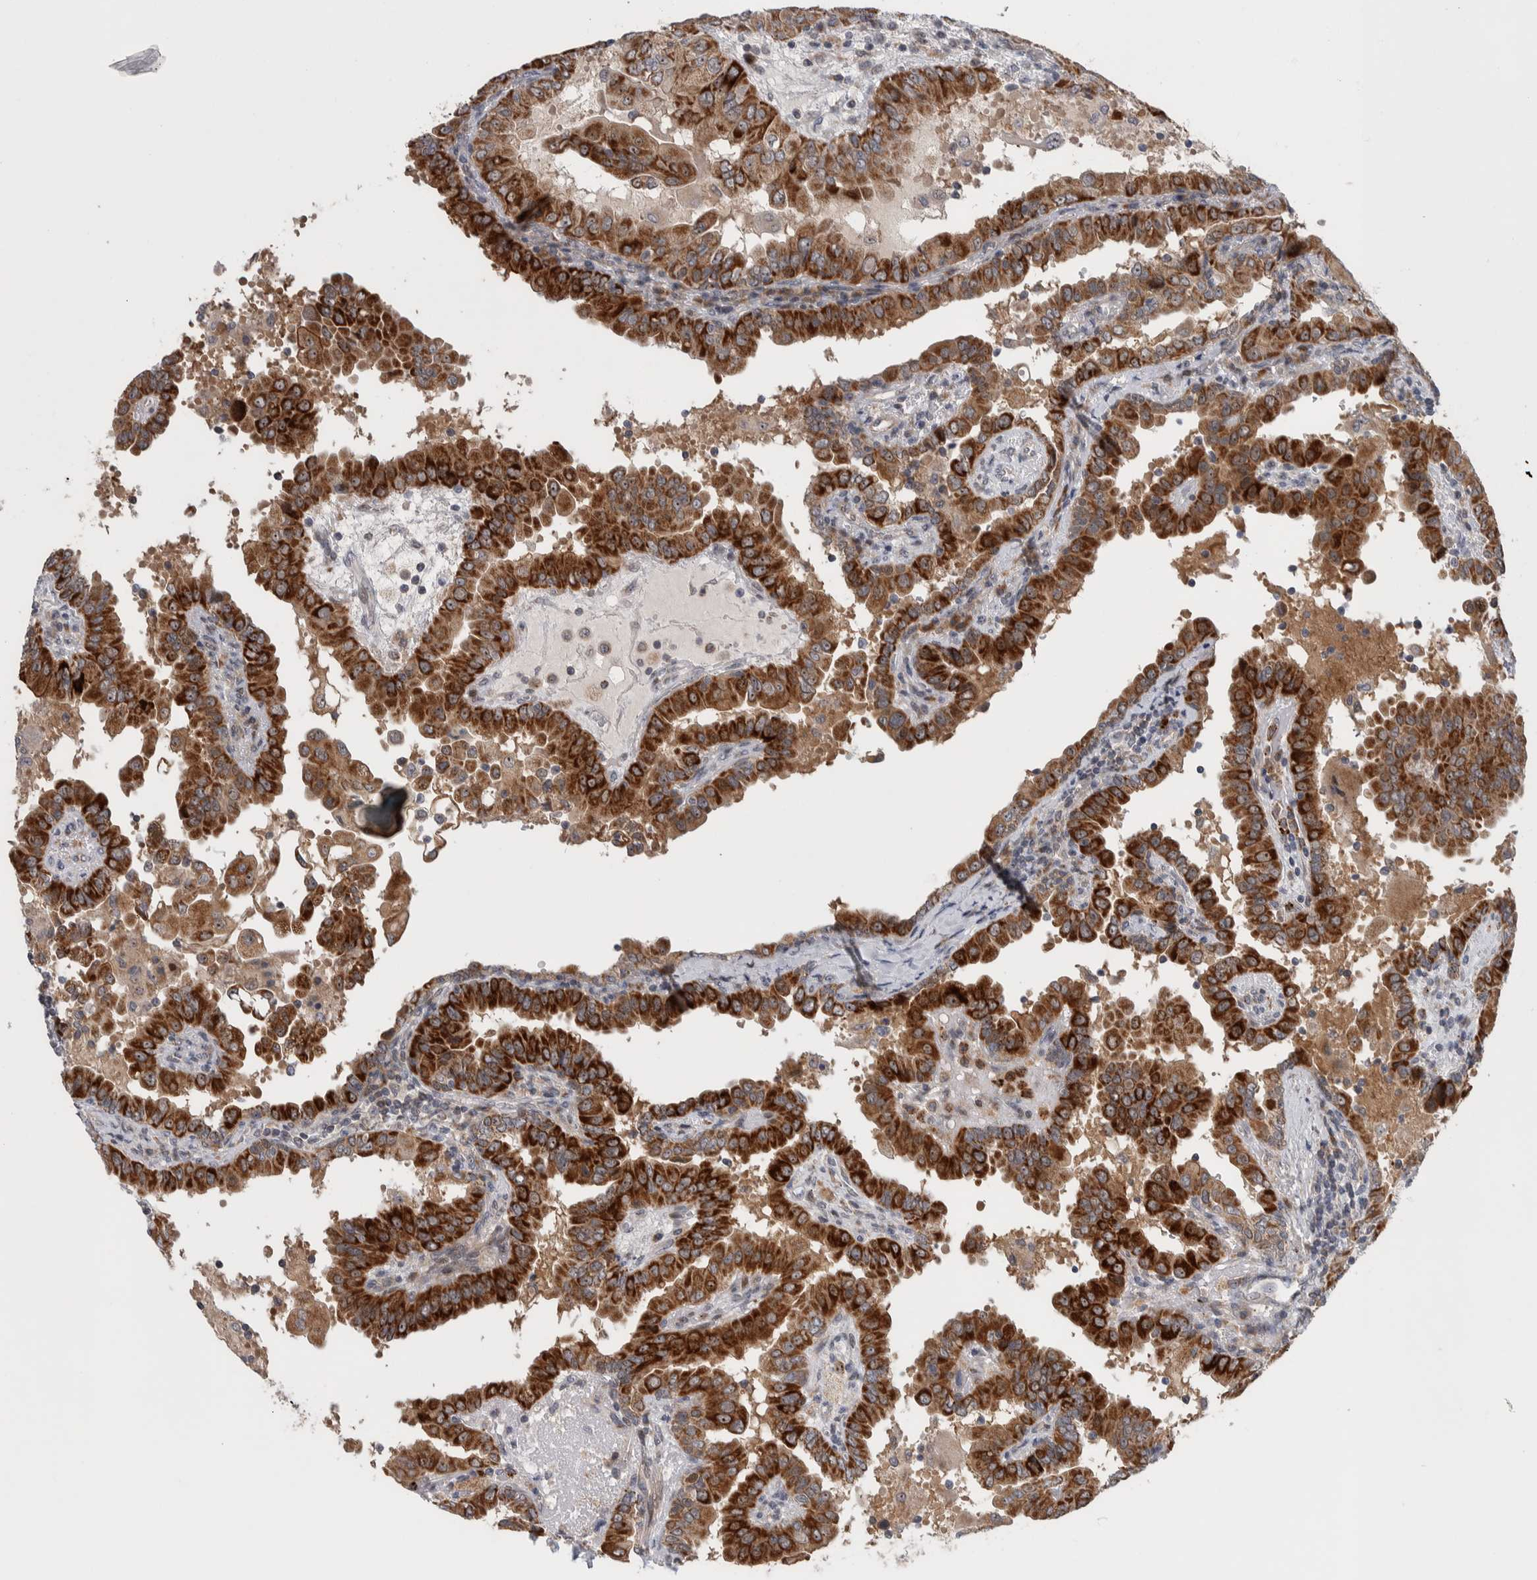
{"staining": {"intensity": "strong", "quantity": ">75%", "location": "cytoplasmic/membranous"}, "tissue": "thyroid cancer", "cell_type": "Tumor cells", "image_type": "cancer", "snomed": [{"axis": "morphology", "description": "Papillary adenocarcinoma, NOS"}, {"axis": "topography", "description": "Thyroid gland"}], "caption": "Immunohistochemistry photomicrograph of thyroid papillary adenocarcinoma stained for a protein (brown), which exhibits high levels of strong cytoplasmic/membranous staining in about >75% of tumor cells.", "gene": "PRRG4", "patient": {"sex": "male", "age": 33}}